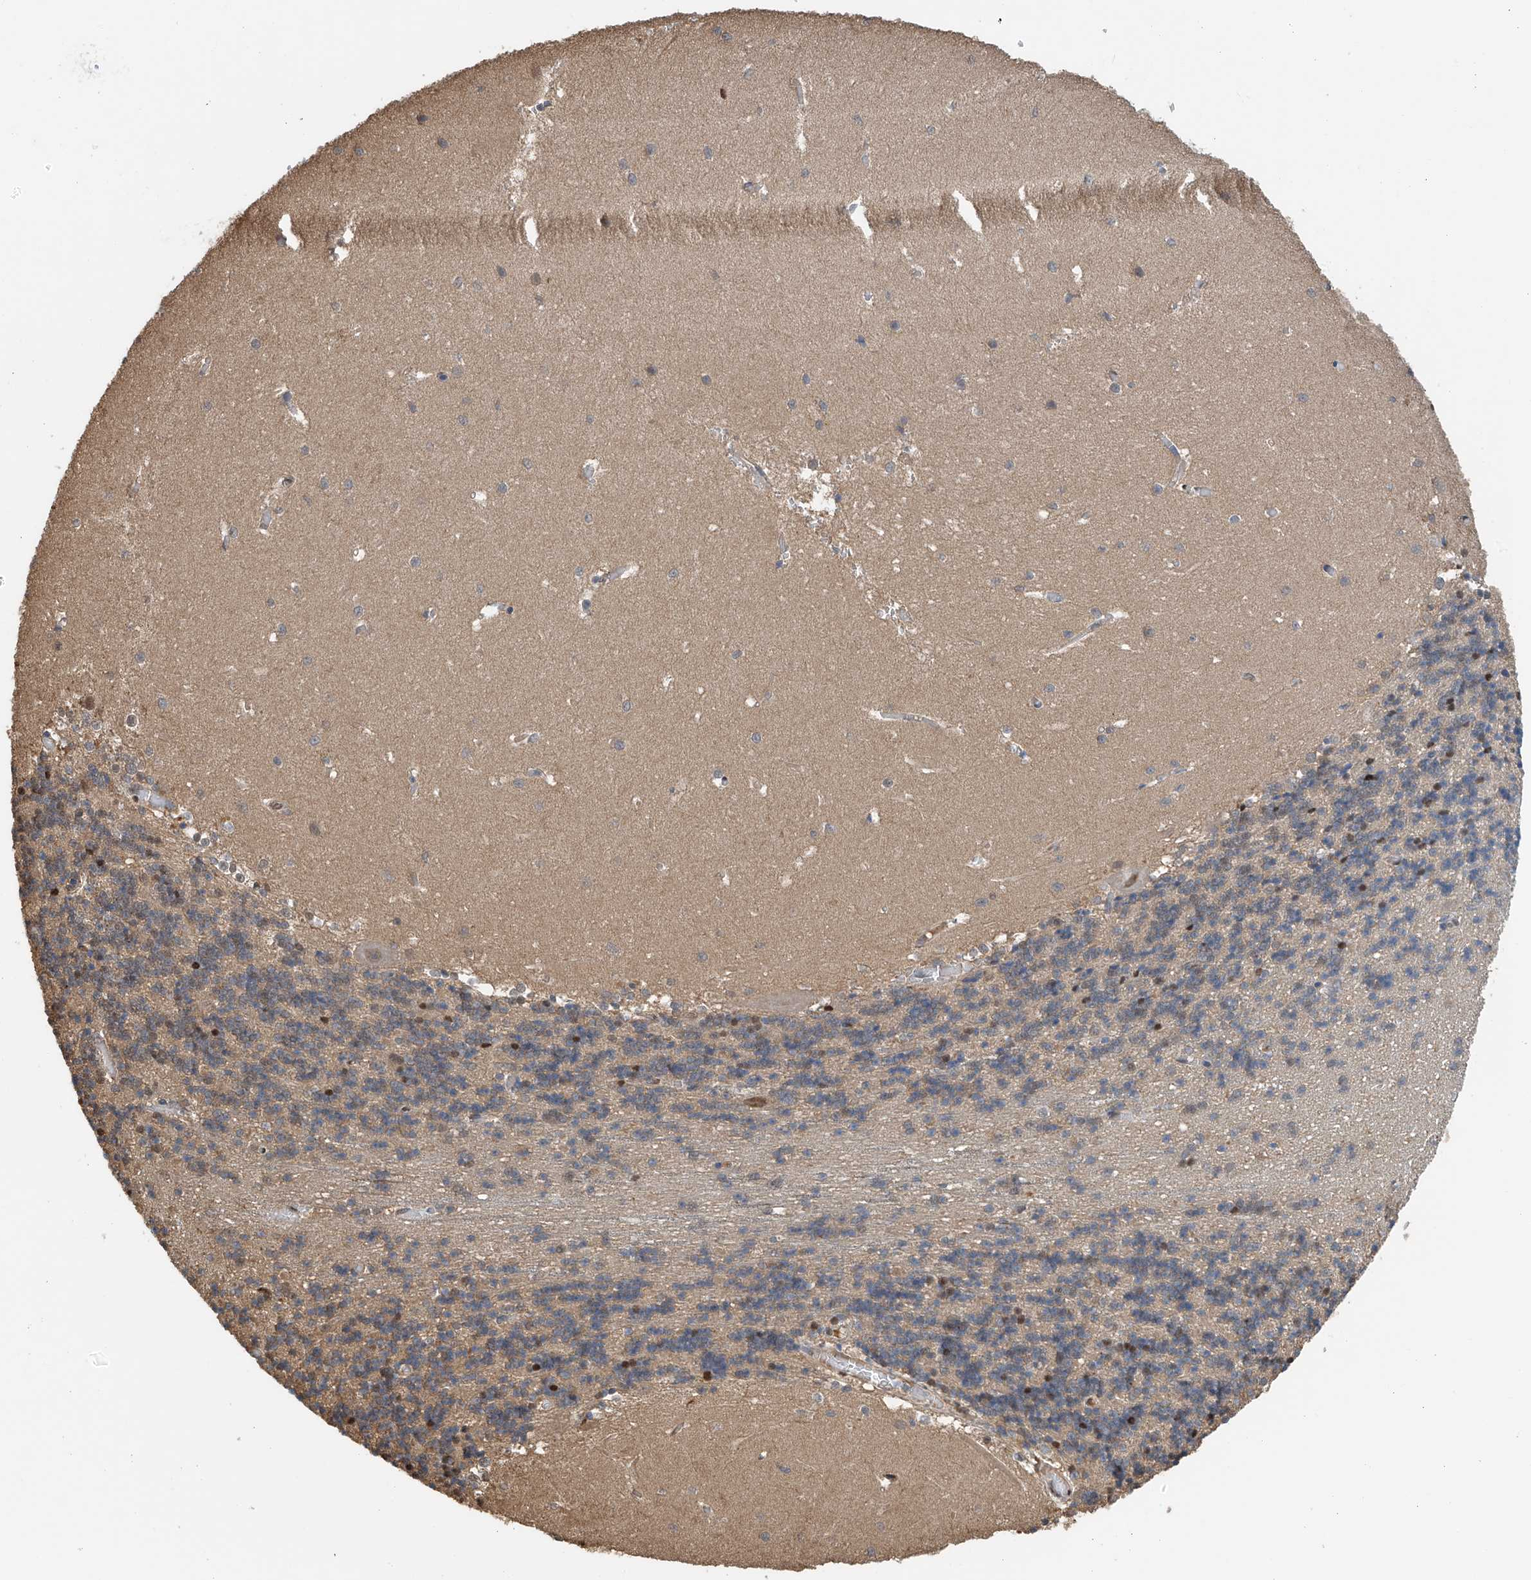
{"staining": {"intensity": "moderate", "quantity": "<25%", "location": "nuclear"}, "tissue": "cerebellum", "cell_type": "Cells in granular layer", "image_type": "normal", "snomed": [{"axis": "morphology", "description": "Normal tissue, NOS"}, {"axis": "topography", "description": "Cerebellum"}], "caption": "Immunohistochemistry (IHC) image of normal human cerebellum stained for a protein (brown), which reveals low levels of moderate nuclear positivity in about <25% of cells in granular layer.", "gene": "PMM1", "patient": {"sex": "male", "age": 37}}